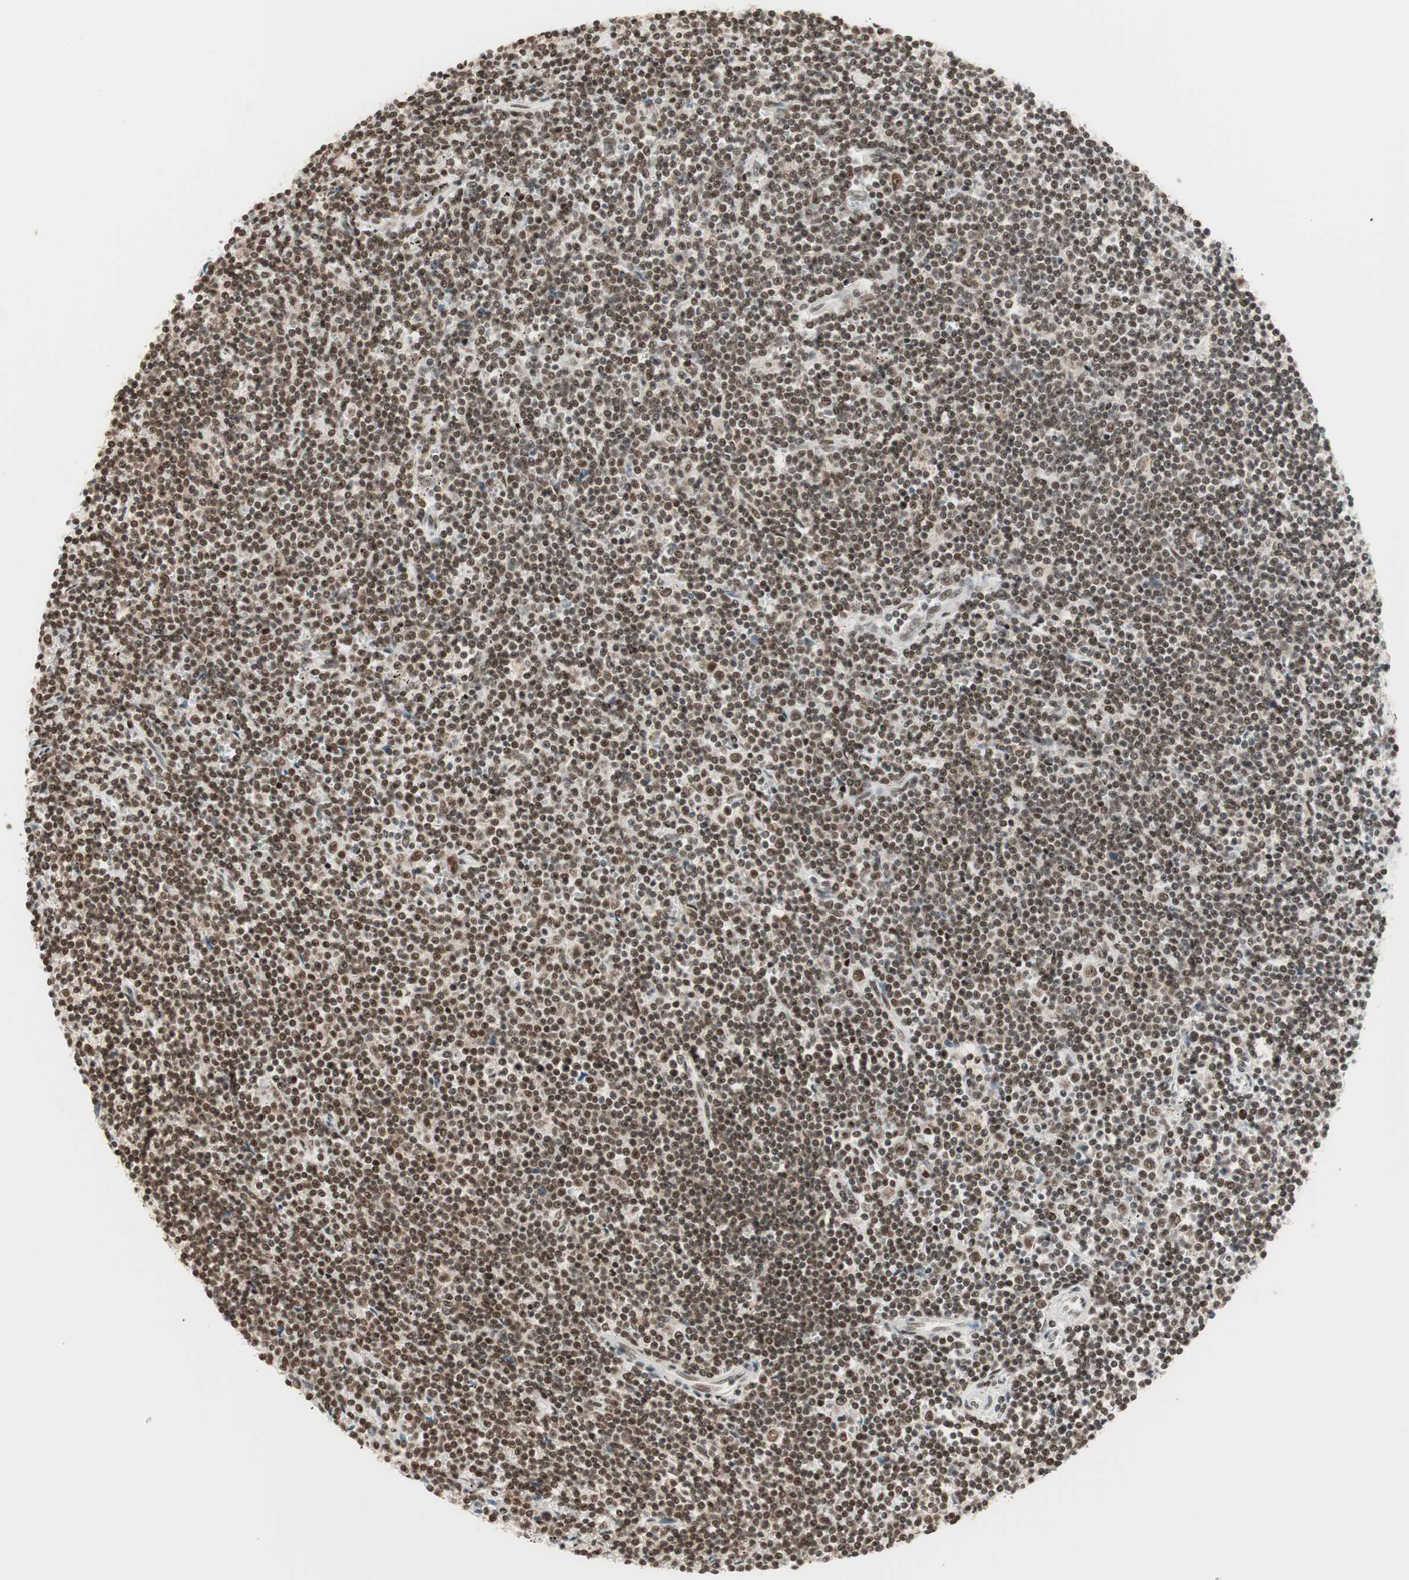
{"staining": {"intensity": "strong", "quantity": ">75%", "location": "nuclear"}, "tissue": "lymphoma", "cell_type": "Tumor cells", "image_type": "cancer", "snomed": [{"axis": "morphology", "description": "Malignant lymphoma, non-Hodgkin's type, Low grade"}, {"axis": "topography", "description": "Spleen"}], "caption": "DAB immunohistochemical staining of human lymphoma reveals strong nuclear protein positivity in about >75% of tumor cells.", "gene": "SMARCE1", "patient": {"sex": "male", "age": 76}}